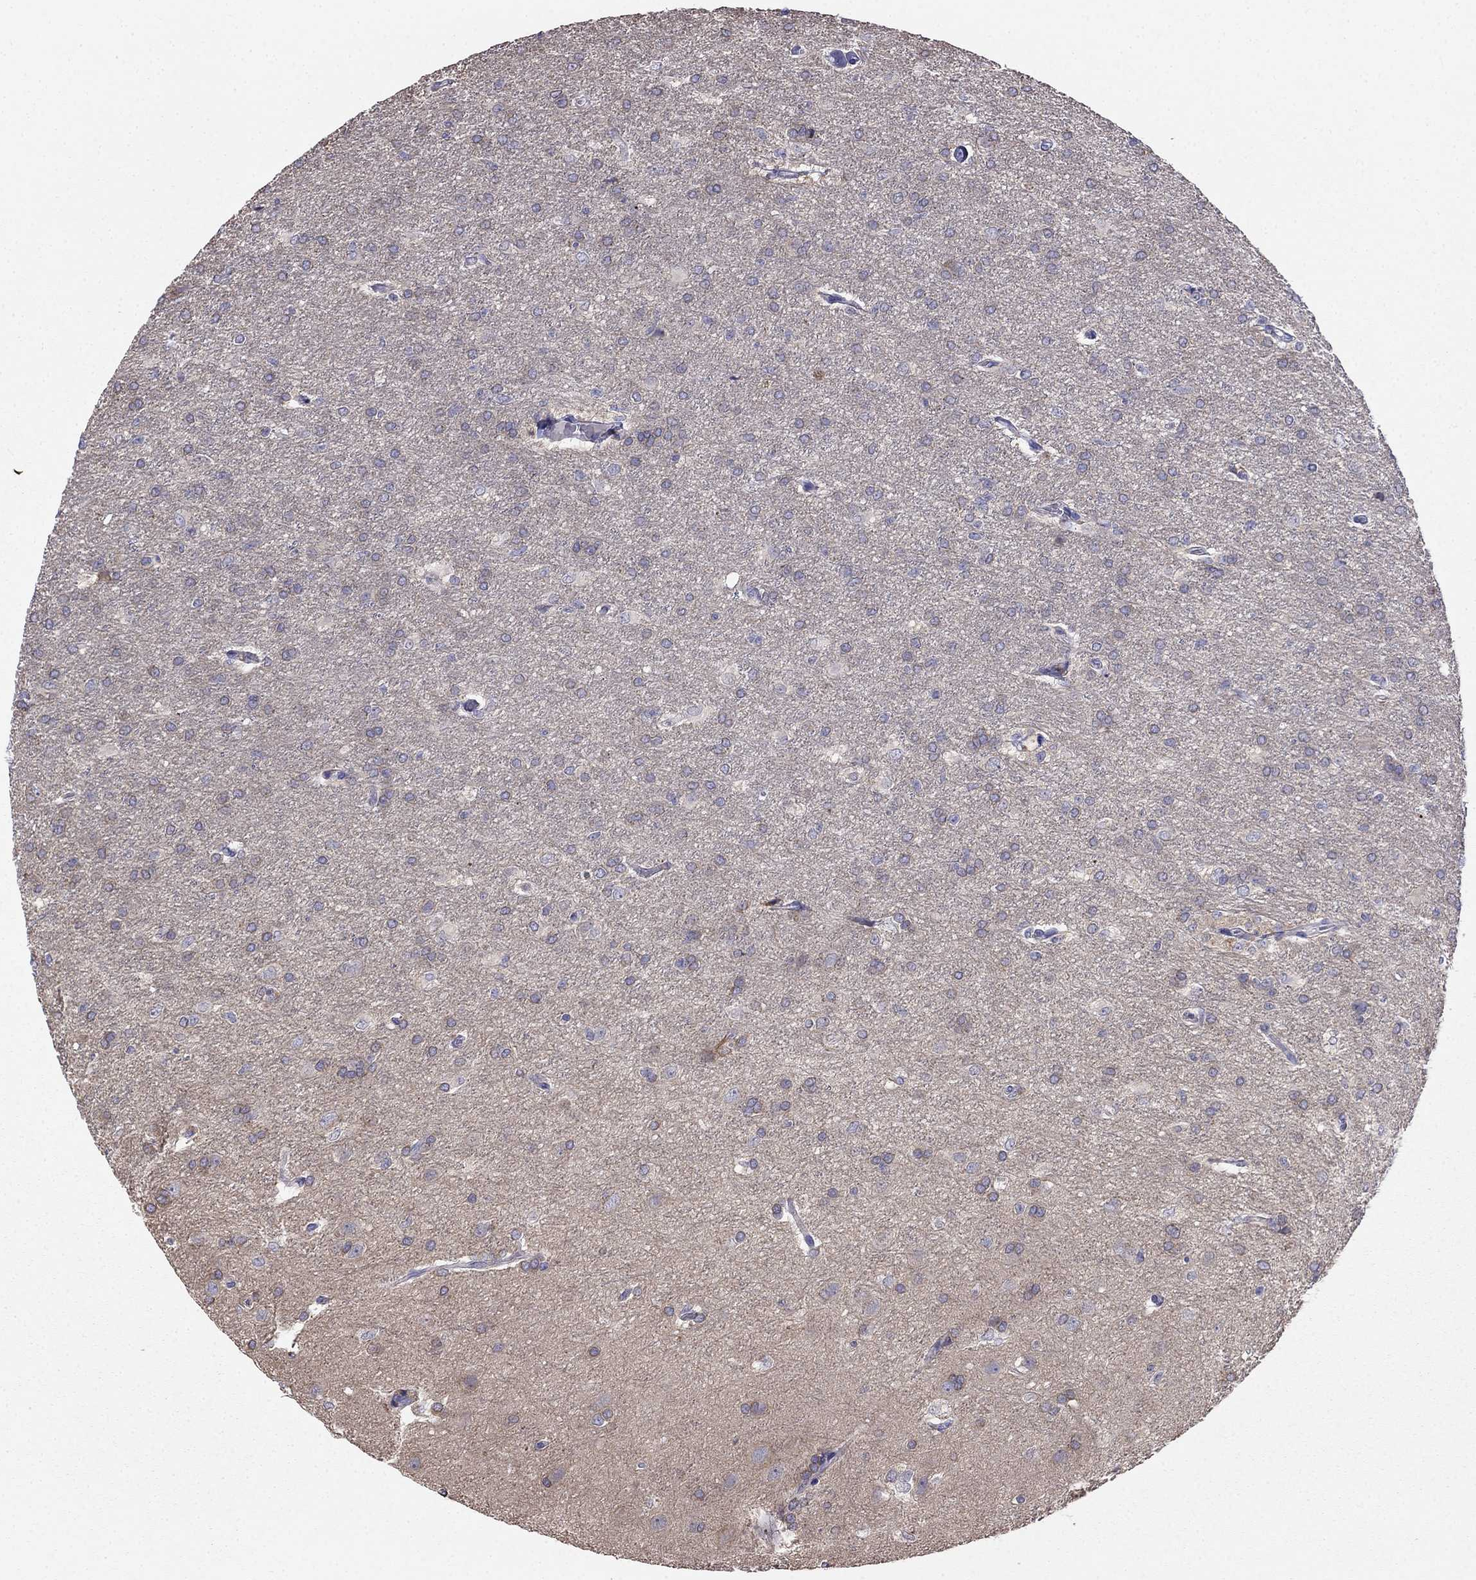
{"staining": {"intensity": "negative", "quantity": "none", "location": "none"}, "tissue": "glioma", "cell_type": "Tumor cells", "image_type": "cancer", "snomed": [{"axis": "morphology", "description": "Glioma, malignant, High grade"}, {"axis": "topography", "description": "Brain"}], "caption": "Protein analysis of malignant glioma (high-grade) exhibits no significant expression in tumor cells.", "gene": "LONRF2", "patient": {"sex": "male", "age": 68}}